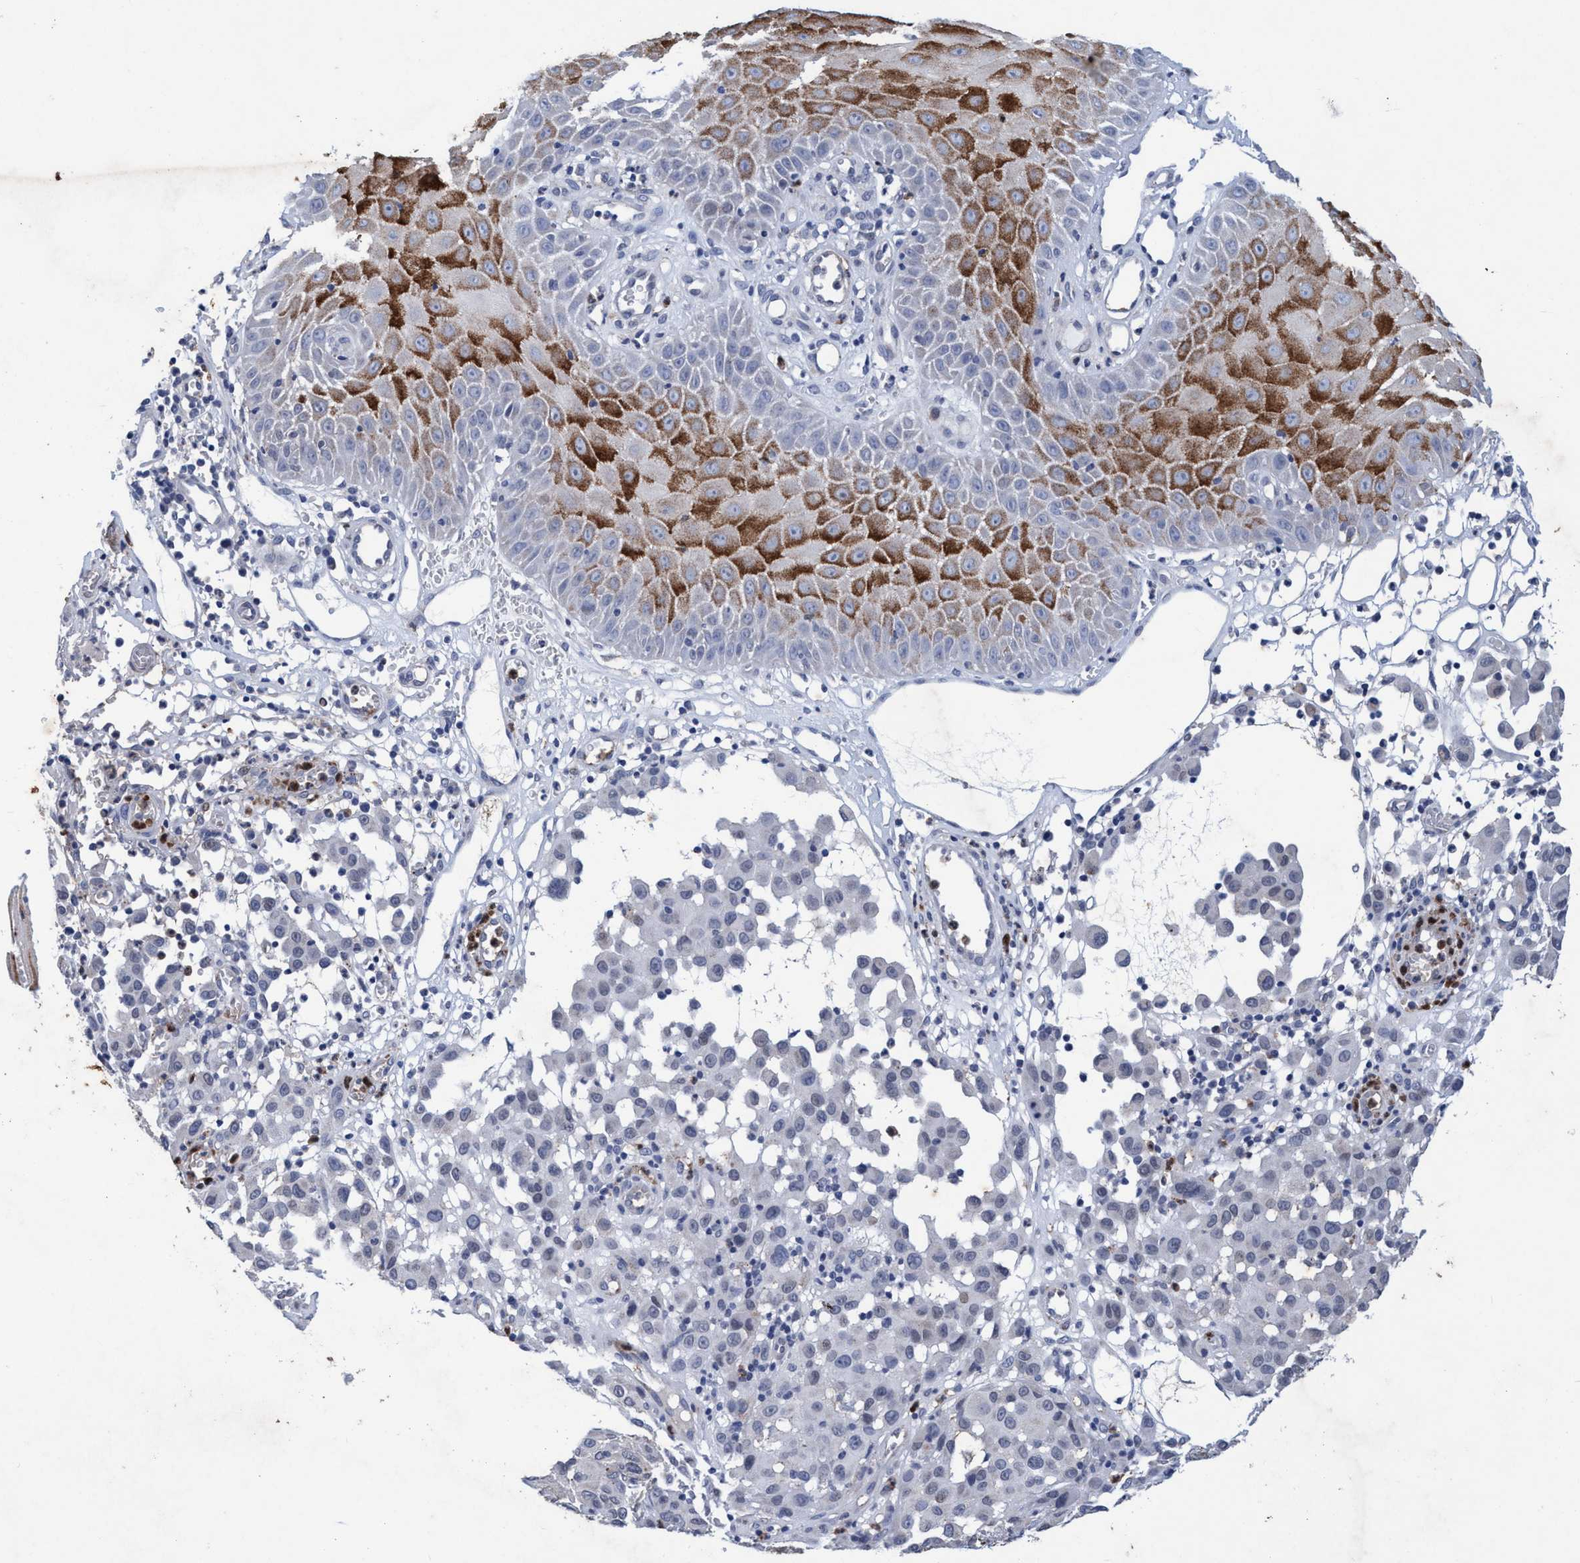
{"staining": {"intensity": "negative", "quantity": "none", "location": "none"}, "tissue": "melanoma", "cell_type": "Tumor cells", "image_type": "cancer", "snomed": [{"axis": "morphology", "description": "Malignant melanoma, NOS"}, {"axis": "topography", "description": "Skin"}], "caption": "A high-resolution histopathology image shows IHC staining of melanoma, which displays no significant expression in tumor cells.", "gene": "GRB14", "patient": {"sex": "female", "age": 21}}